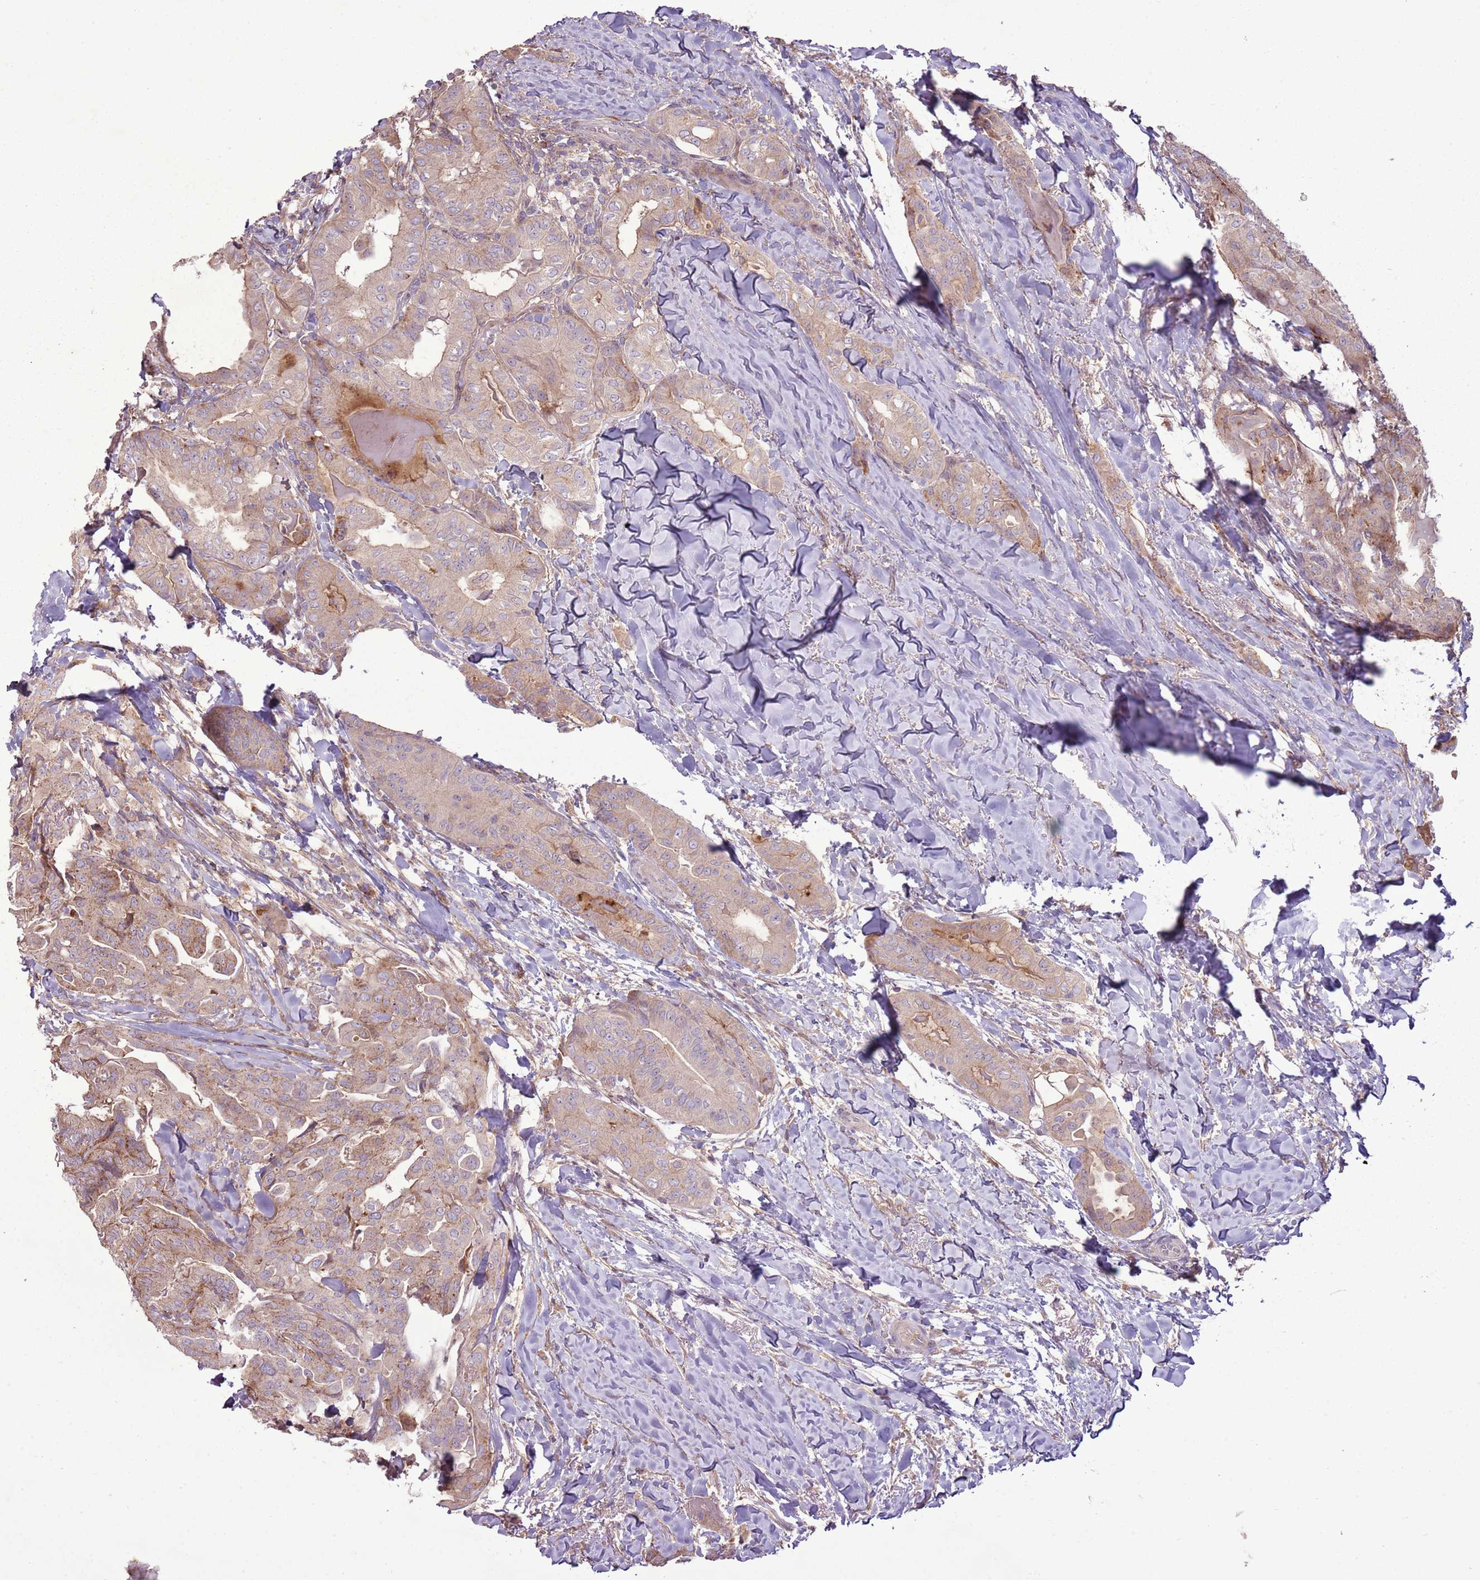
{"staining": {"intensity": "weak", "quantity": ">75%", "location": "cytoplasmic/membranous"}, "tissue": "thyroid cancer", "cell_type": "Tumor cells", "image_type": "cancer", "snomed": [{"axis": "morphology", "description": "Papillary adenocarcinoma, NOS"}, {"axis": "topography", "description": "Thyroid gland"}], "caption": "Immunohistochemical staining of papillary adenocarcinoma (thyroid) reveals low levels of weak cytoplasmic/membranous protein positivity in approximately >75% of tumor cells.", "gene": "ANKRD24", "patient": {"sex": "female", "age": 68}}